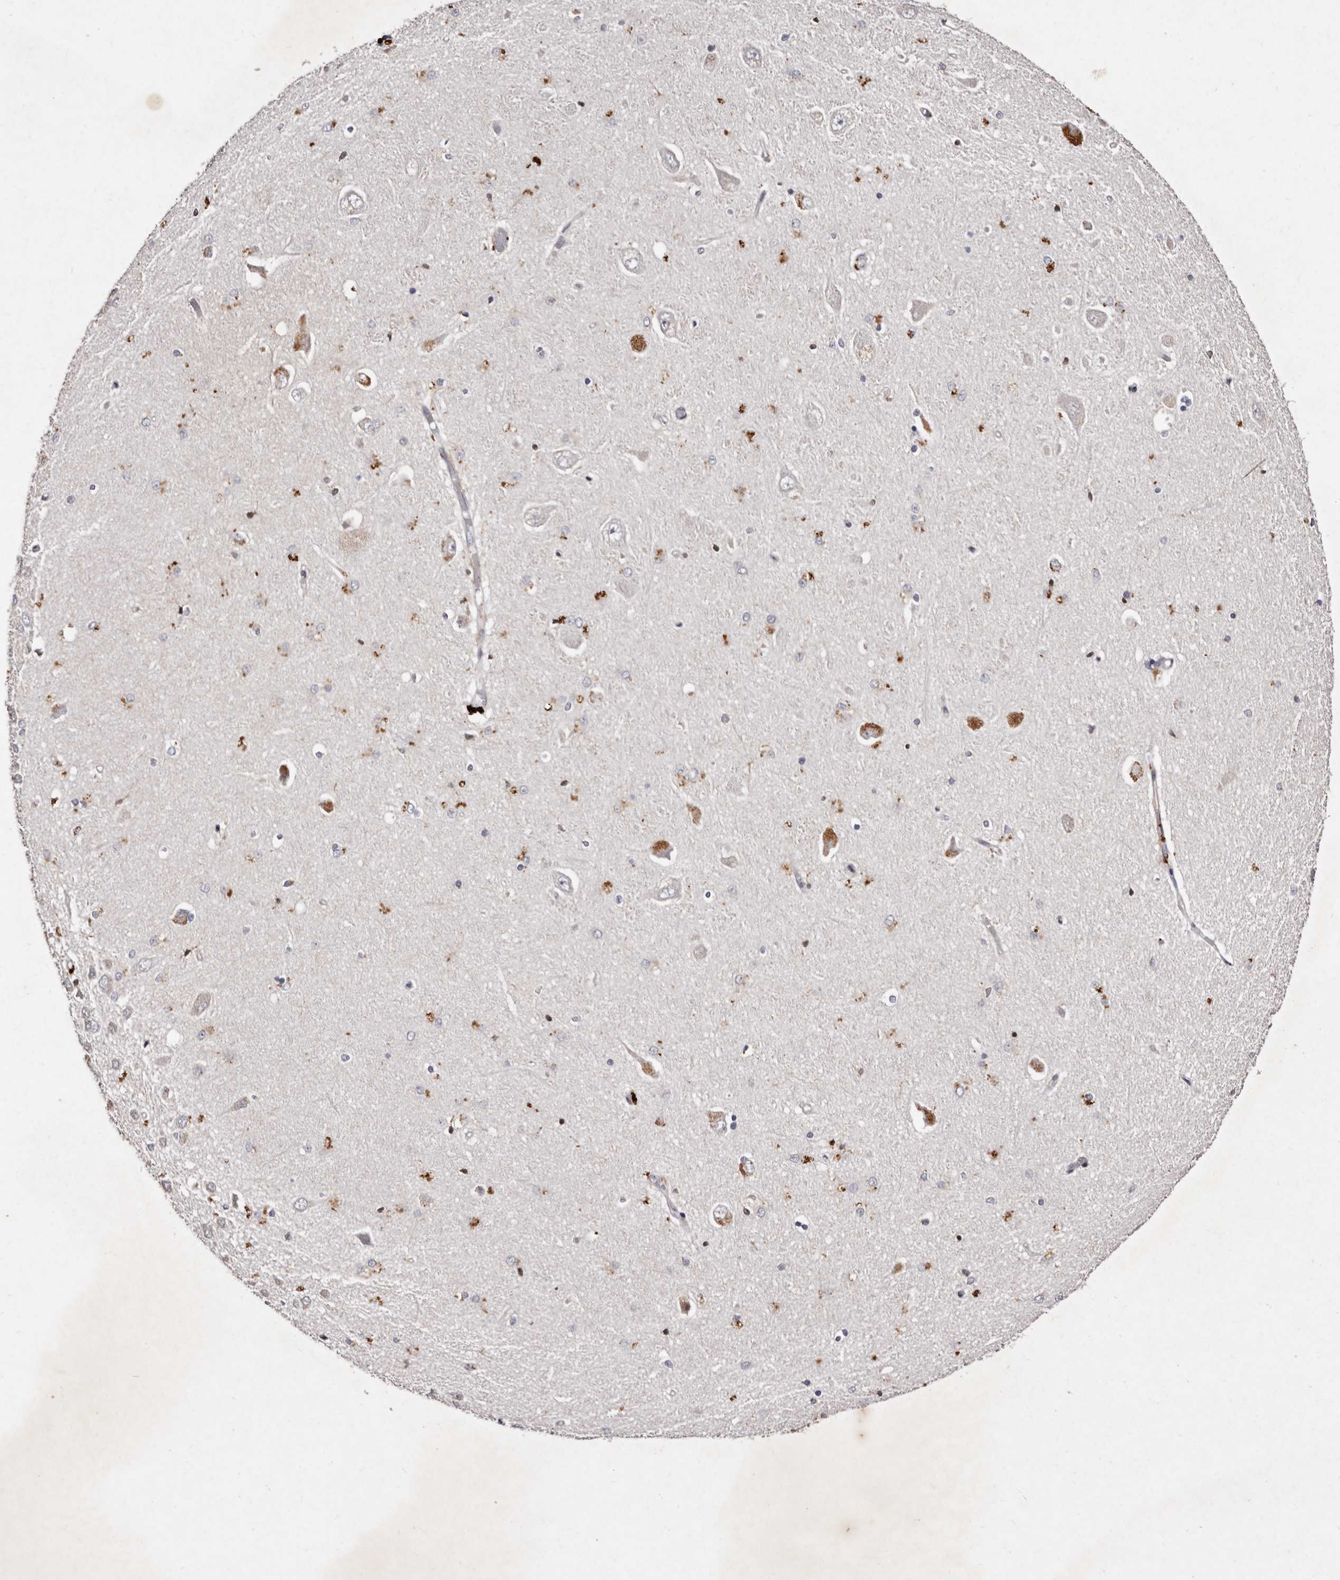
{"staining": {"intensity": "moderate", "quantity": "<25%", "location": "cytoplasmic/membranous"}, "tissue": "hippocampus", "cell_type": "Glial cells", "image_type": "normal", "snomed": [{"axis": "morphology", "description": "Normal tissue, NOS"}, {"axis": "topography", "description": "Hippocampus"}], "caption": "DAB (3,3'-diaminobenzidine) immunohistochemical staining of benign human hippocampus demonstrates moderate cytoplasmic/membranous protein positivity in about <25% of glial cells. The staining was performed using DAB (3,3'-diaminobenzidine), with brown indicating positive protein expression. Nuclei are stained blue with hematoxylin.", "gene": "GIMAP4", "patient": {"sex": "male", "age": 45}}